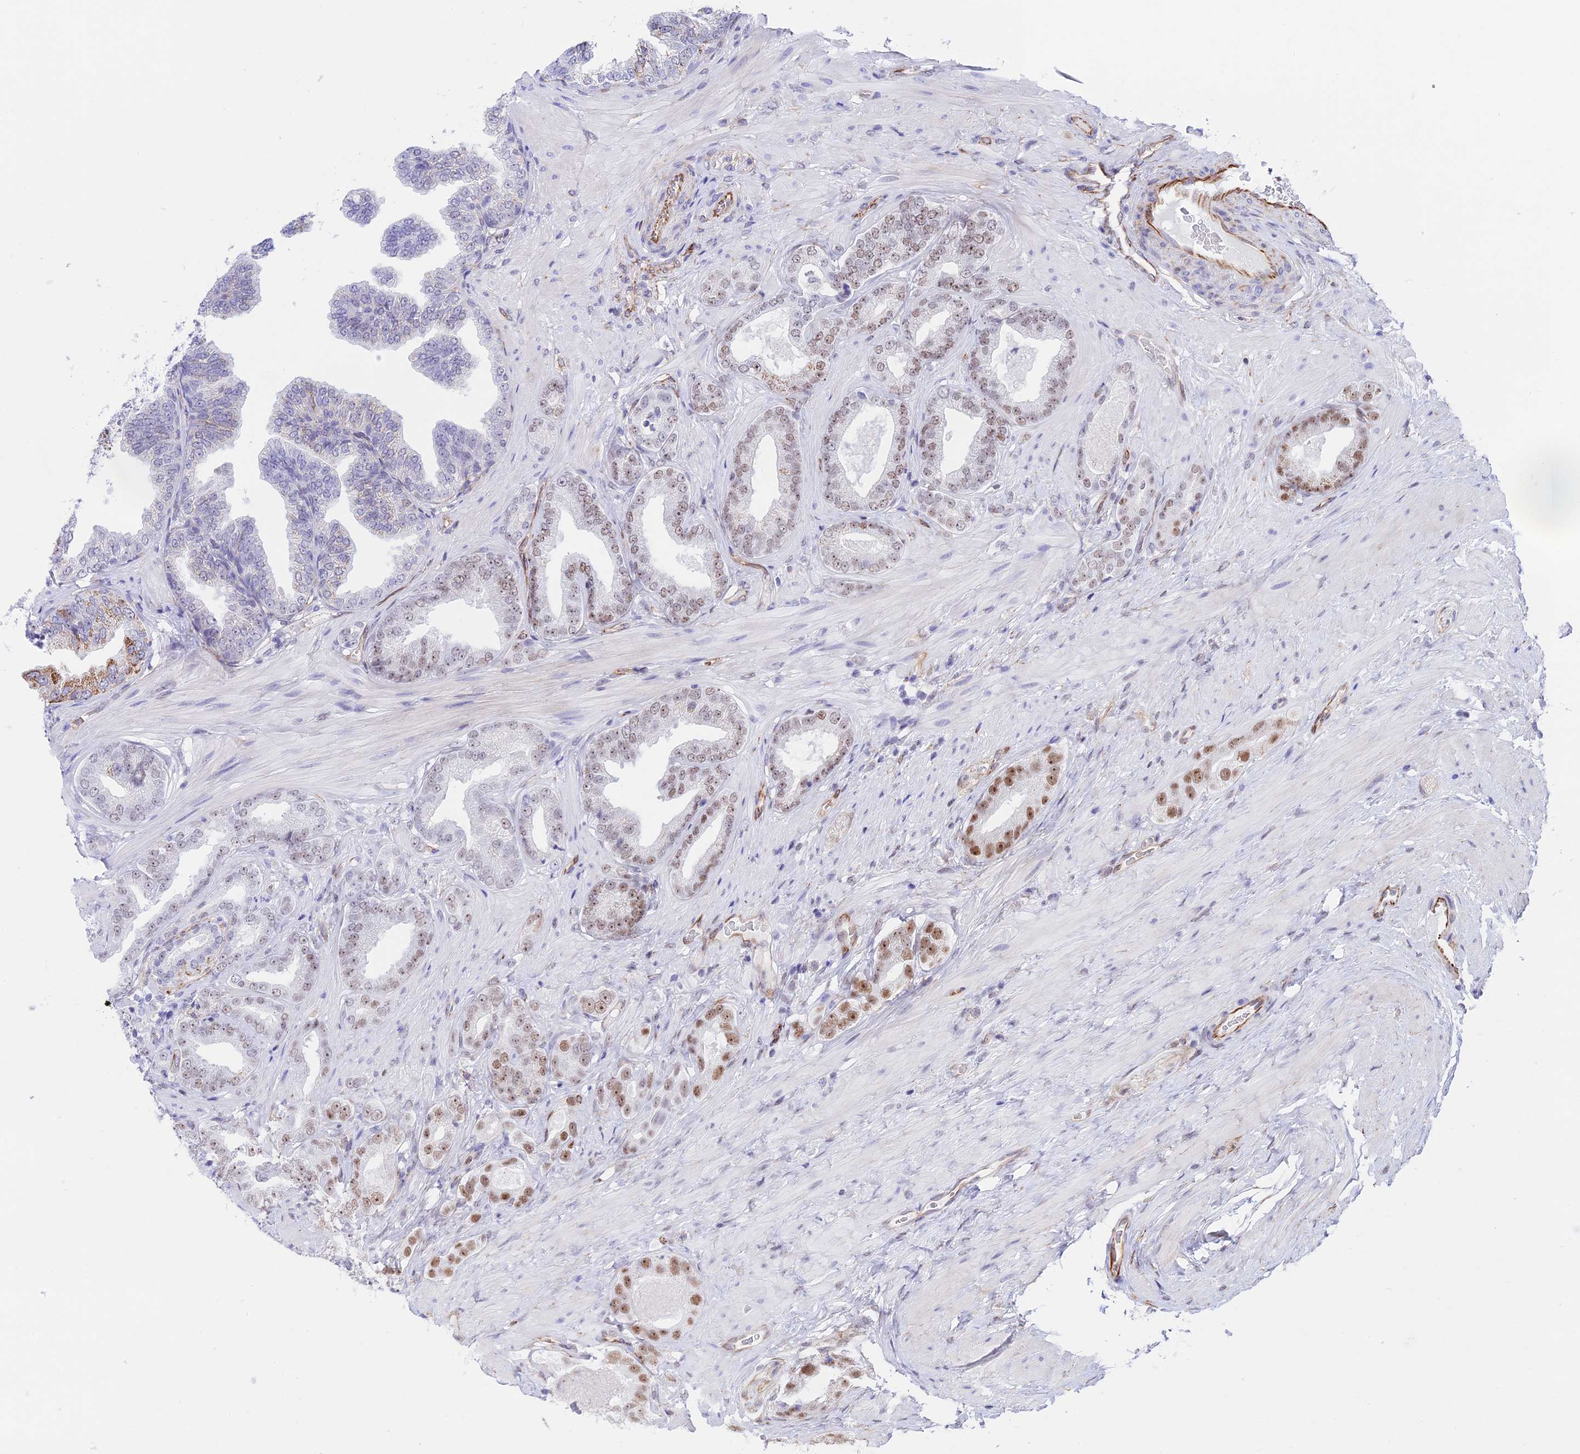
{"staining": {"intensity": "moderate", "quantity": "25%-75%", "location": "nuclear"}, "tissue": "prostate cancer", "cell_type": "Tumor cells", "image_type": "cancer", "snomed": [{"axis": "morphology", "description": "Adenocarcinoma, Low grade"}, {"axis": "topography", "description": "Prostate"}], "caption": "Human prostate low-grade adenocarcinoma stained with a protein marker exhibits moderate staining in tumor cells.", "gene": "ZNF652", "patient": {"sex": "male", "age": 63}}